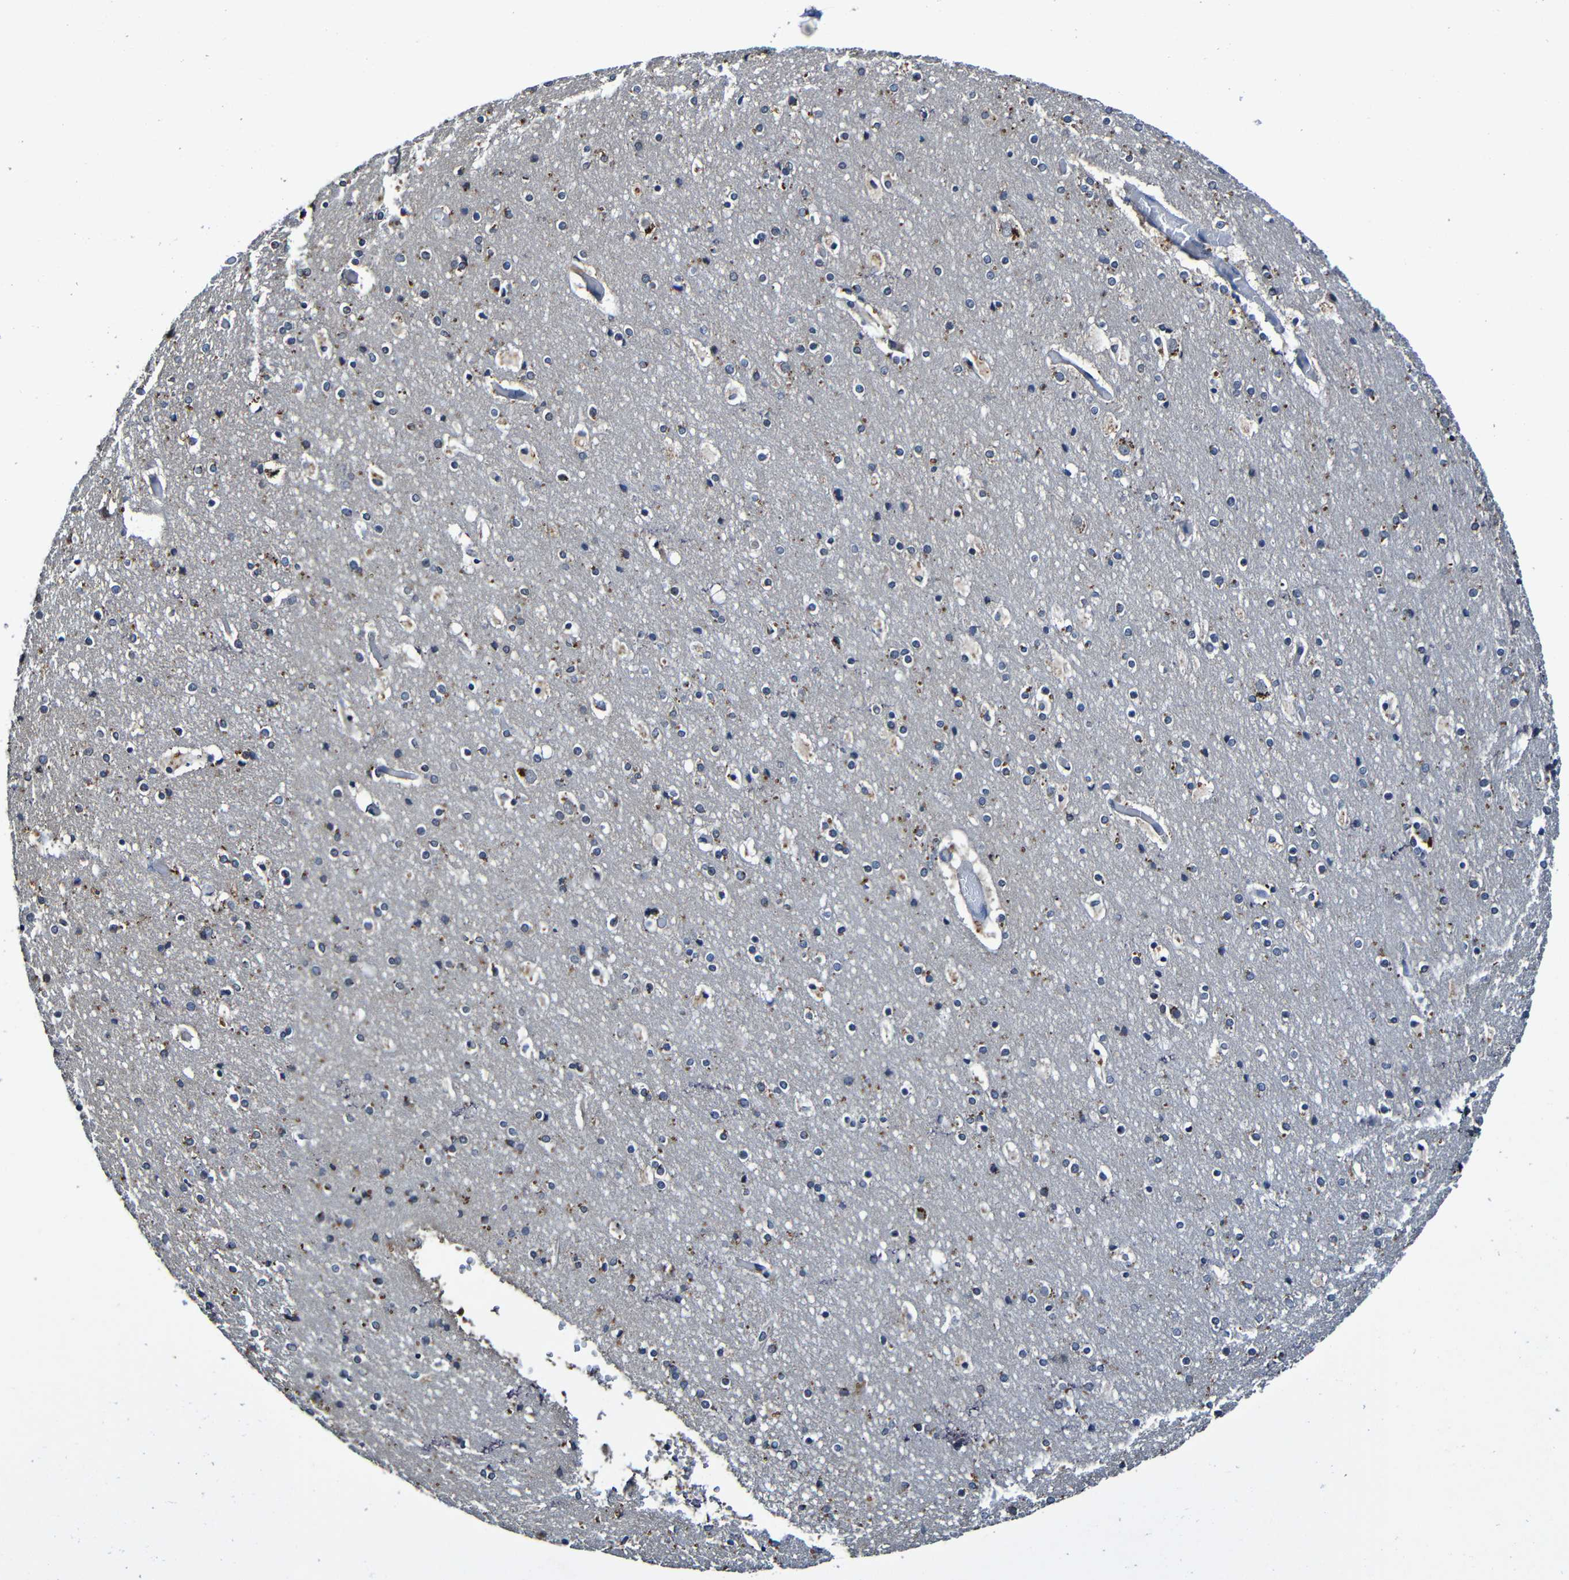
{"staining": {"intensity": "negative", "quantity": "none", "location": "none"}, "tissue": "cerebral cortex", "cell_type": "Endothelial cells", "image_type": "normal", "snomed": [{"axis": "morphology", "description": "Normal tissue, NOS"}, {"axis": "topography", "description": "Cerebral cortex"}], "caption": "This is an immunohistochemistry (IHC) photomicrograph of unremarkable cerebral cortex. There is no positivity in endothelial cells.", "gene": "LRRC70", "patient": {"sex": "male", "age": 57}}